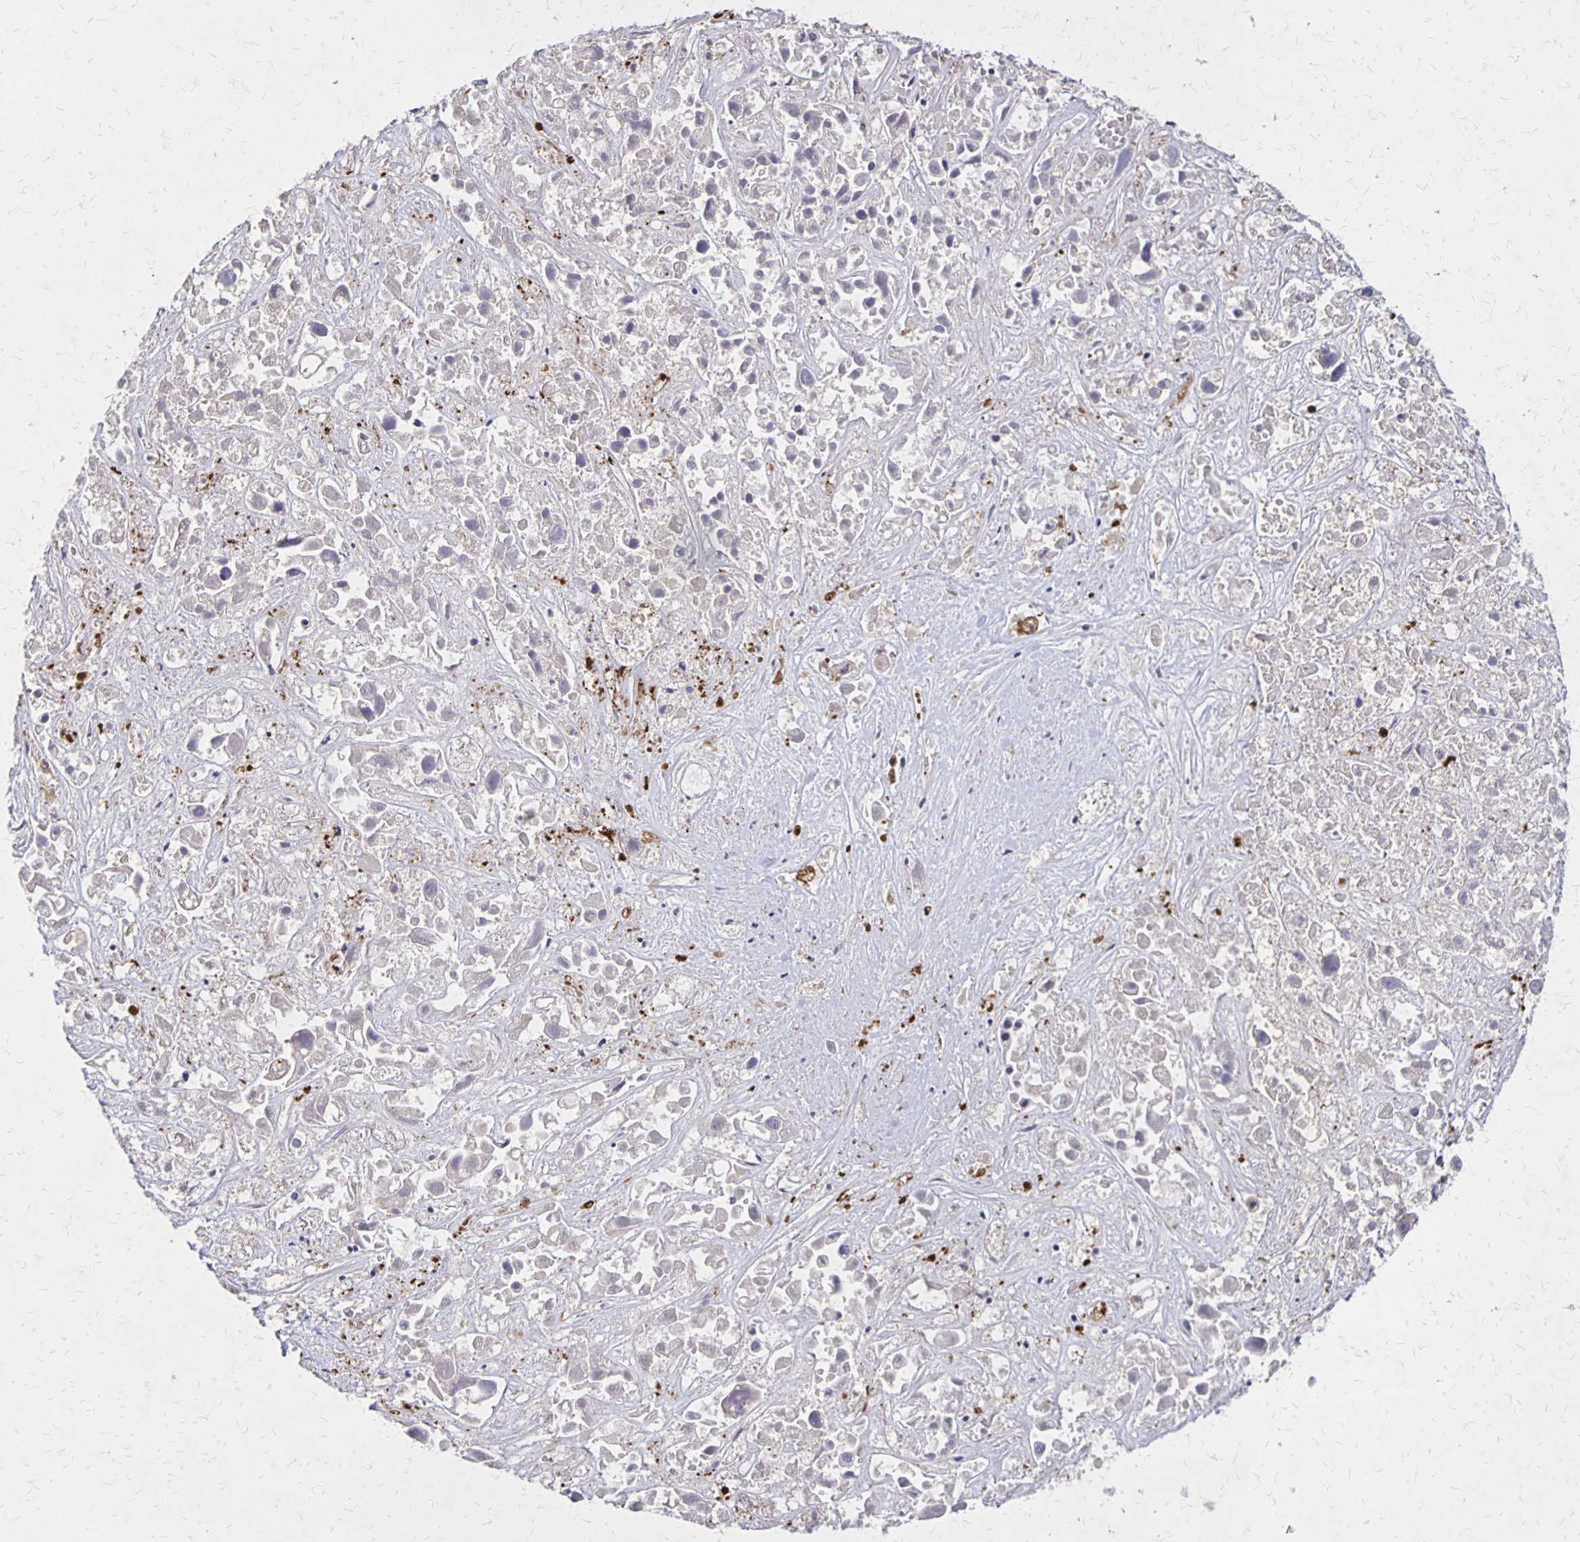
{"staining": {"intensity": "negative", "quantity": "none", "location": "none"}, "tissue": "liver cancer", "cell_type": "Tumor cells", "image_type": "cancer", "snomed": [{"axis": "morphology", "description": "Cholangiocarcinoma"}, {"axis": "topography", "description": "Liver"}], "caption": "Cholangiocarcinoma (liver) was stained to show a protein in brown. There is no significant expression in tumor cells.", "gene": "NOG", "patient": {"sex": "male", "age": 81}}